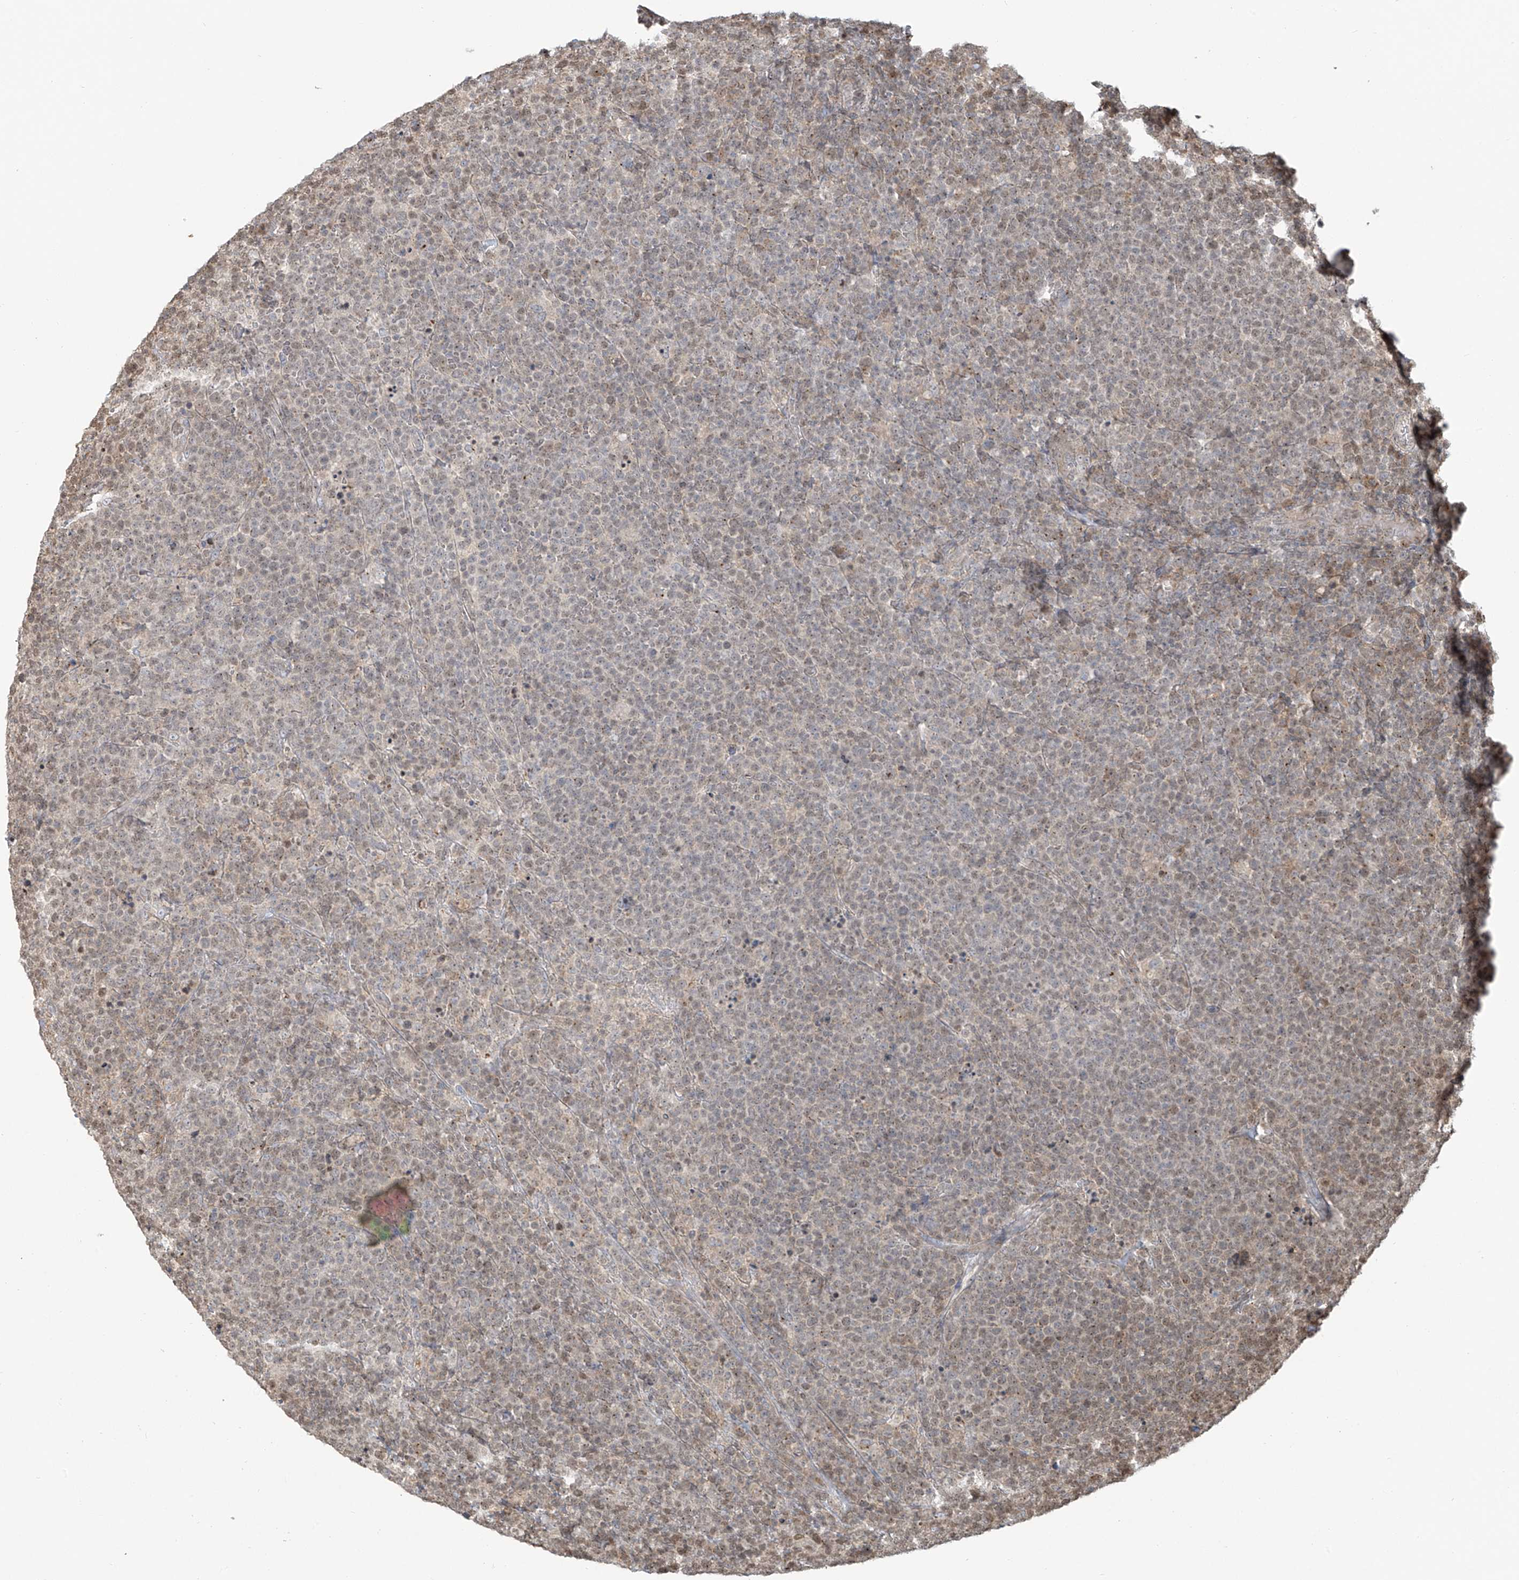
{"staining": {"intensity": "weak", "quantity": "<25%", "location": "nuclear"}, "tissue": "lymphoma", "cell_type": "Tumor cells", "image_type": "cancer", "snomed": [{"axis": "morphology", "description": "Malignant lymphoma, non-Hodgkin's type, High grade"}, {"axis": "topography", "description": "Lymph node"}], "caption": "A high-resolution photomicrograph shows immunohistochemistry (IHC) staining of high-grade malignant lymphoma, non-Hodgkin's type, which demonstrates no significant expression in tumor cells.", "gene": "VMP1", "patient": {"sex": "male", "age": 61}}